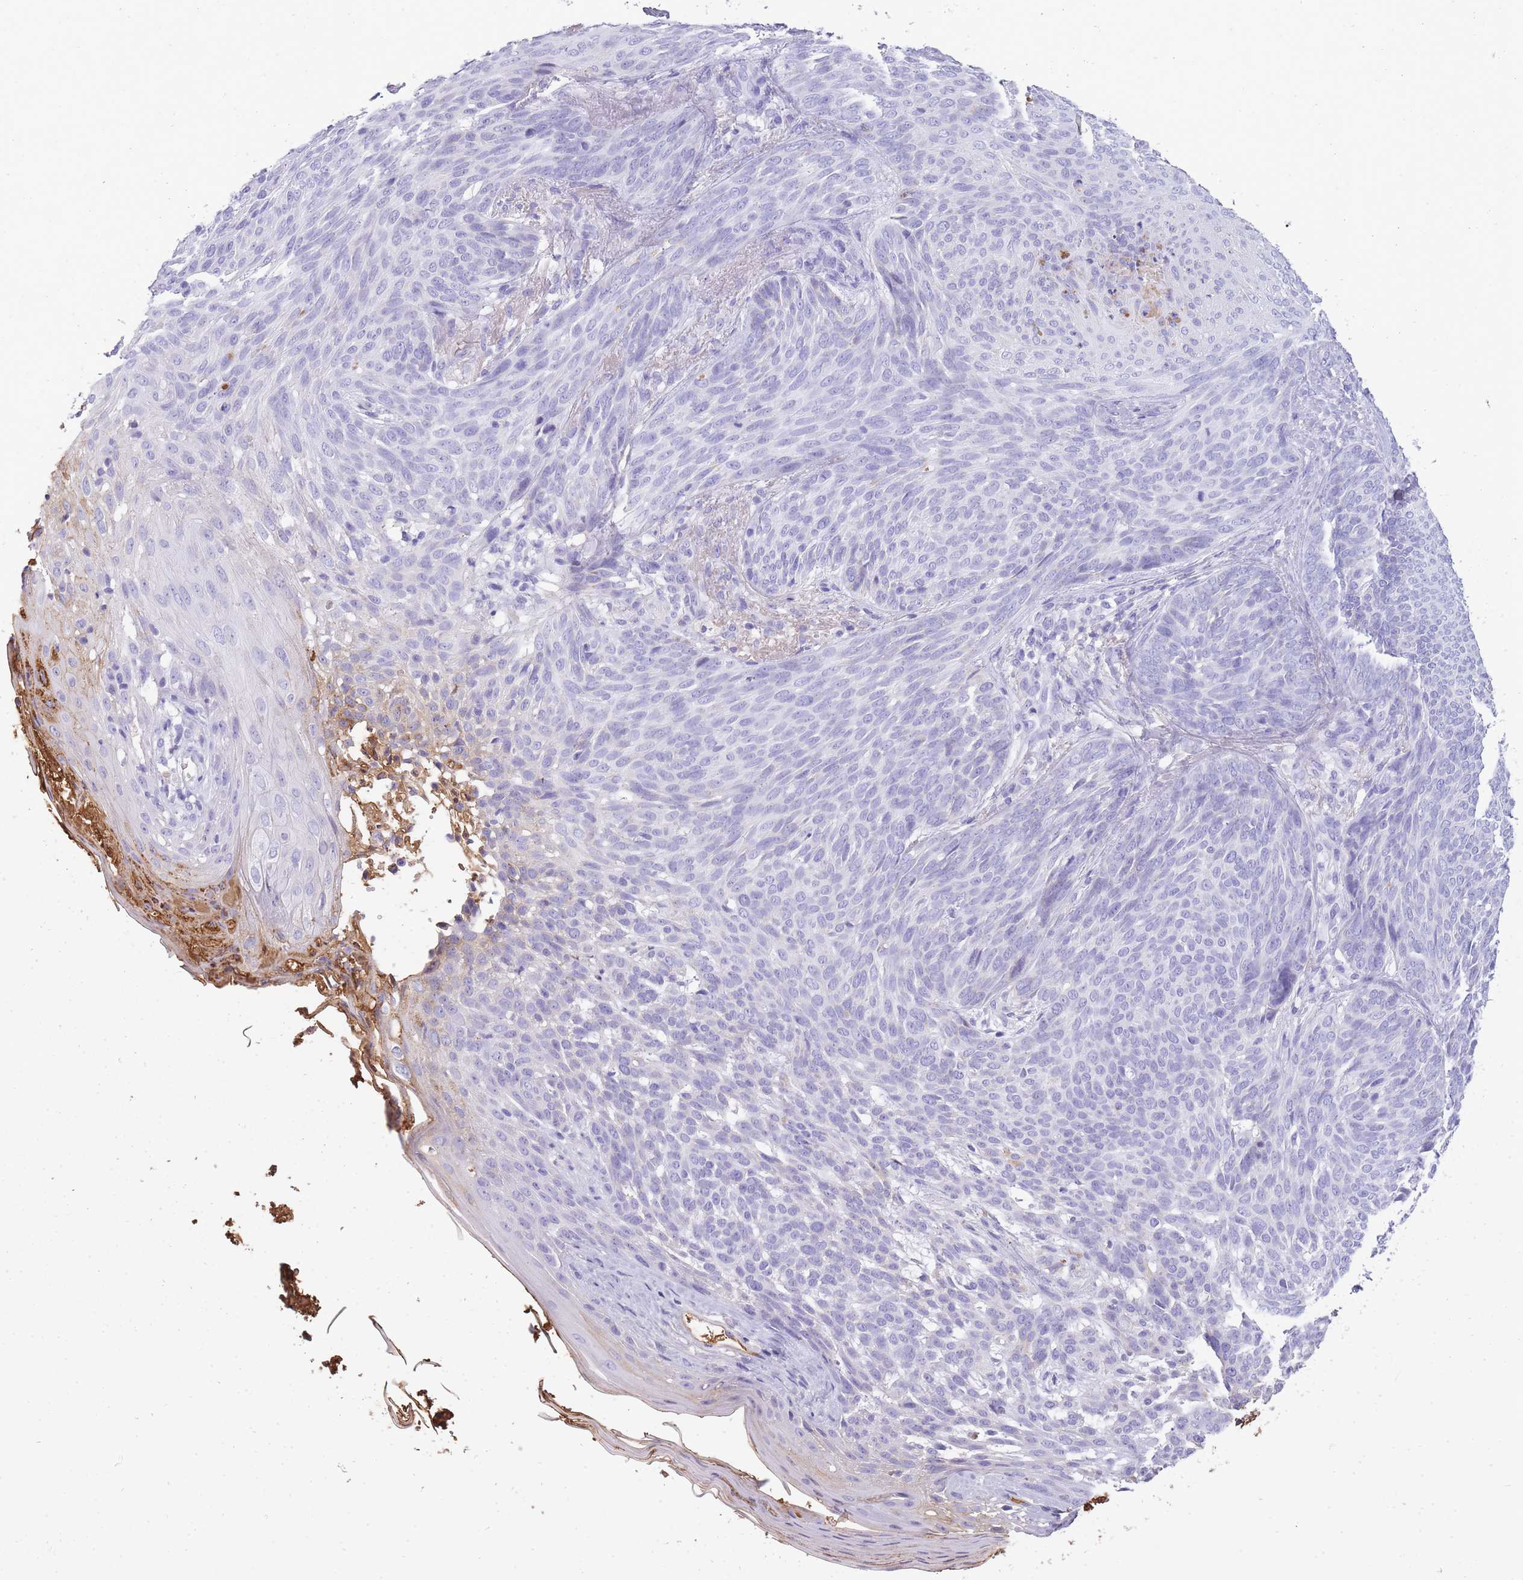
{"staining": {"intensity": "negative", "quantity": "none", "location": "none"}, "tissue": "skin cancer", "cell_type": "Tumor cells", "image_type": "cancer", "snomed": [{"axis": "morphology", "description": "Basal cell carcinoma"}, {"axis": "topography", "description": "Skin"}], "caption": "DAB immunohistochemical staining of human basal cell carcinoma (skin) displays no significant positivity in tumor cells.", "gene": "IGKV1D-42", "patient": {"sex": "female", "age": 86}}